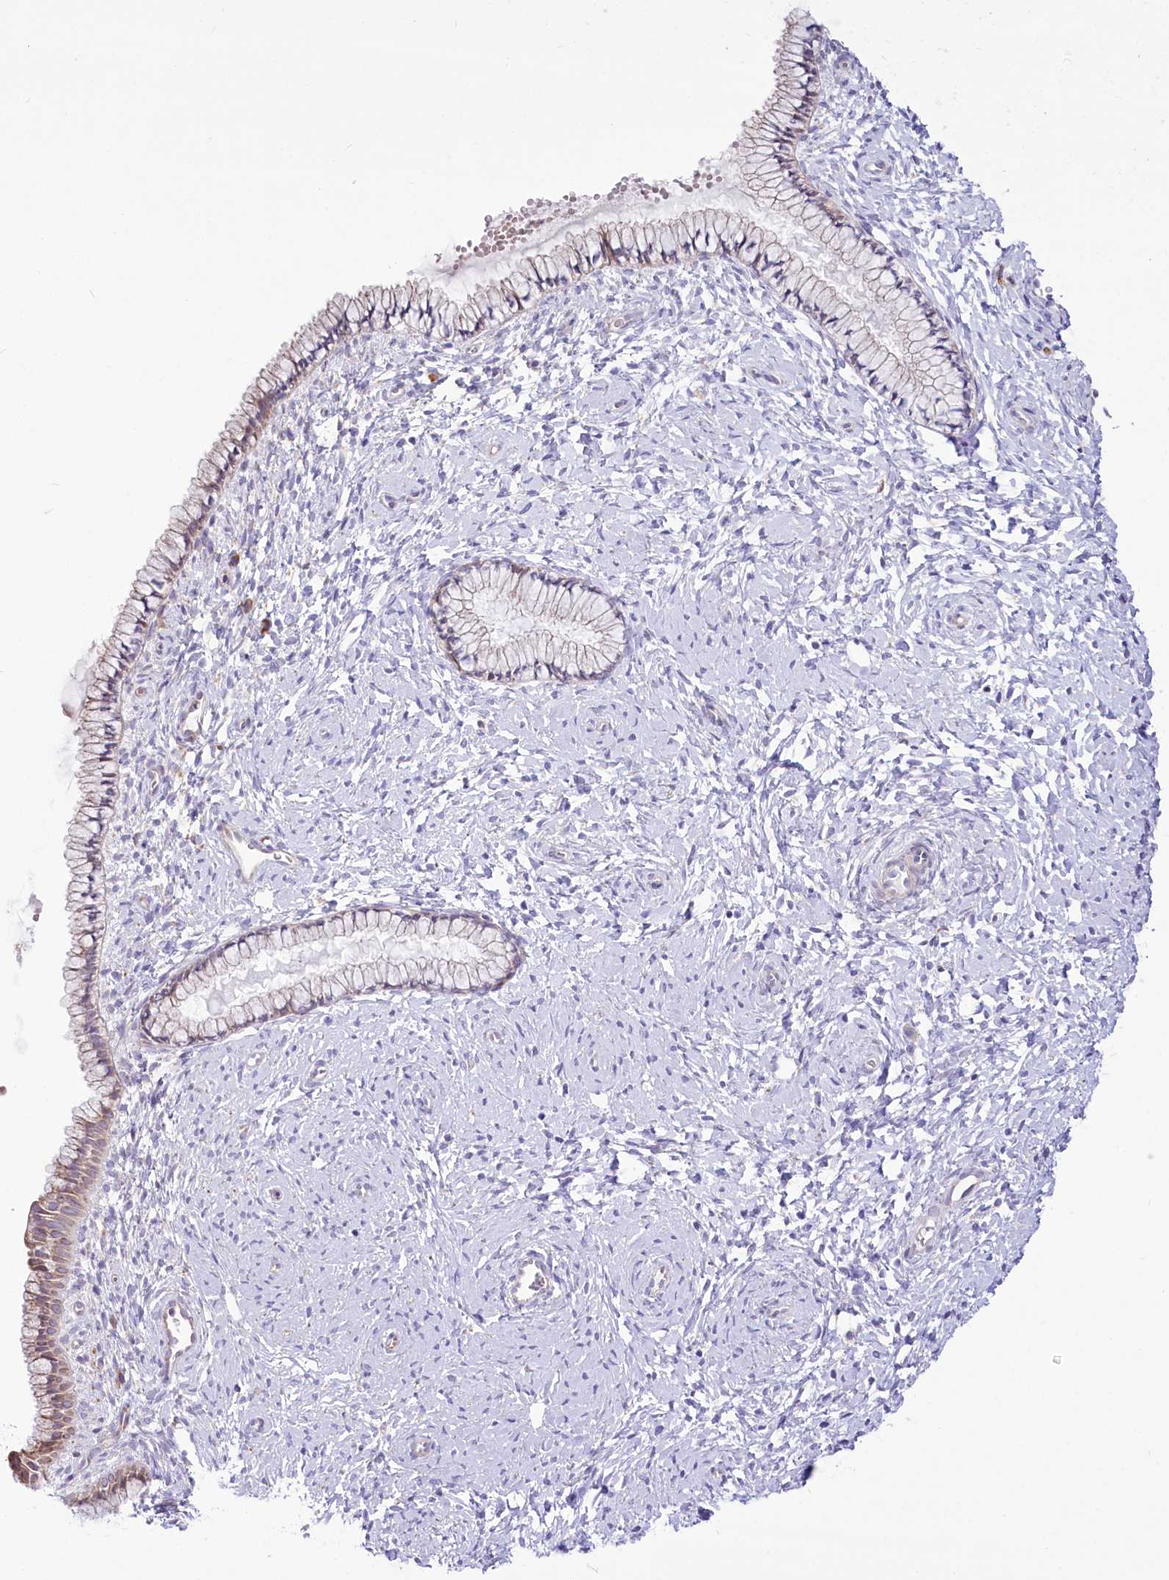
{"staining": {"intensity": "moderate", "quantity": "<25%", "location": "cytoplasmic/membranous"}, "tissue": "cervix", "cell_type": "Glandular cells", "image_type": "normal", "snomed": [{"axis": "morphology", "description": "Normal tissue, NOS"}, {"axis": "topography", "description": "Cervix"}], "caption": "DAB (3,3'-diaminobenzidine) immunohistochemical staining of benign cervix reveals moderate cytoplasmic/membranous protein staining in about <25% of glandular cells. (Brightfield microscopy of DAB IHC at high magnification).", "gene": "STT3B", "patient": {"sex": "female", "age": 33}}